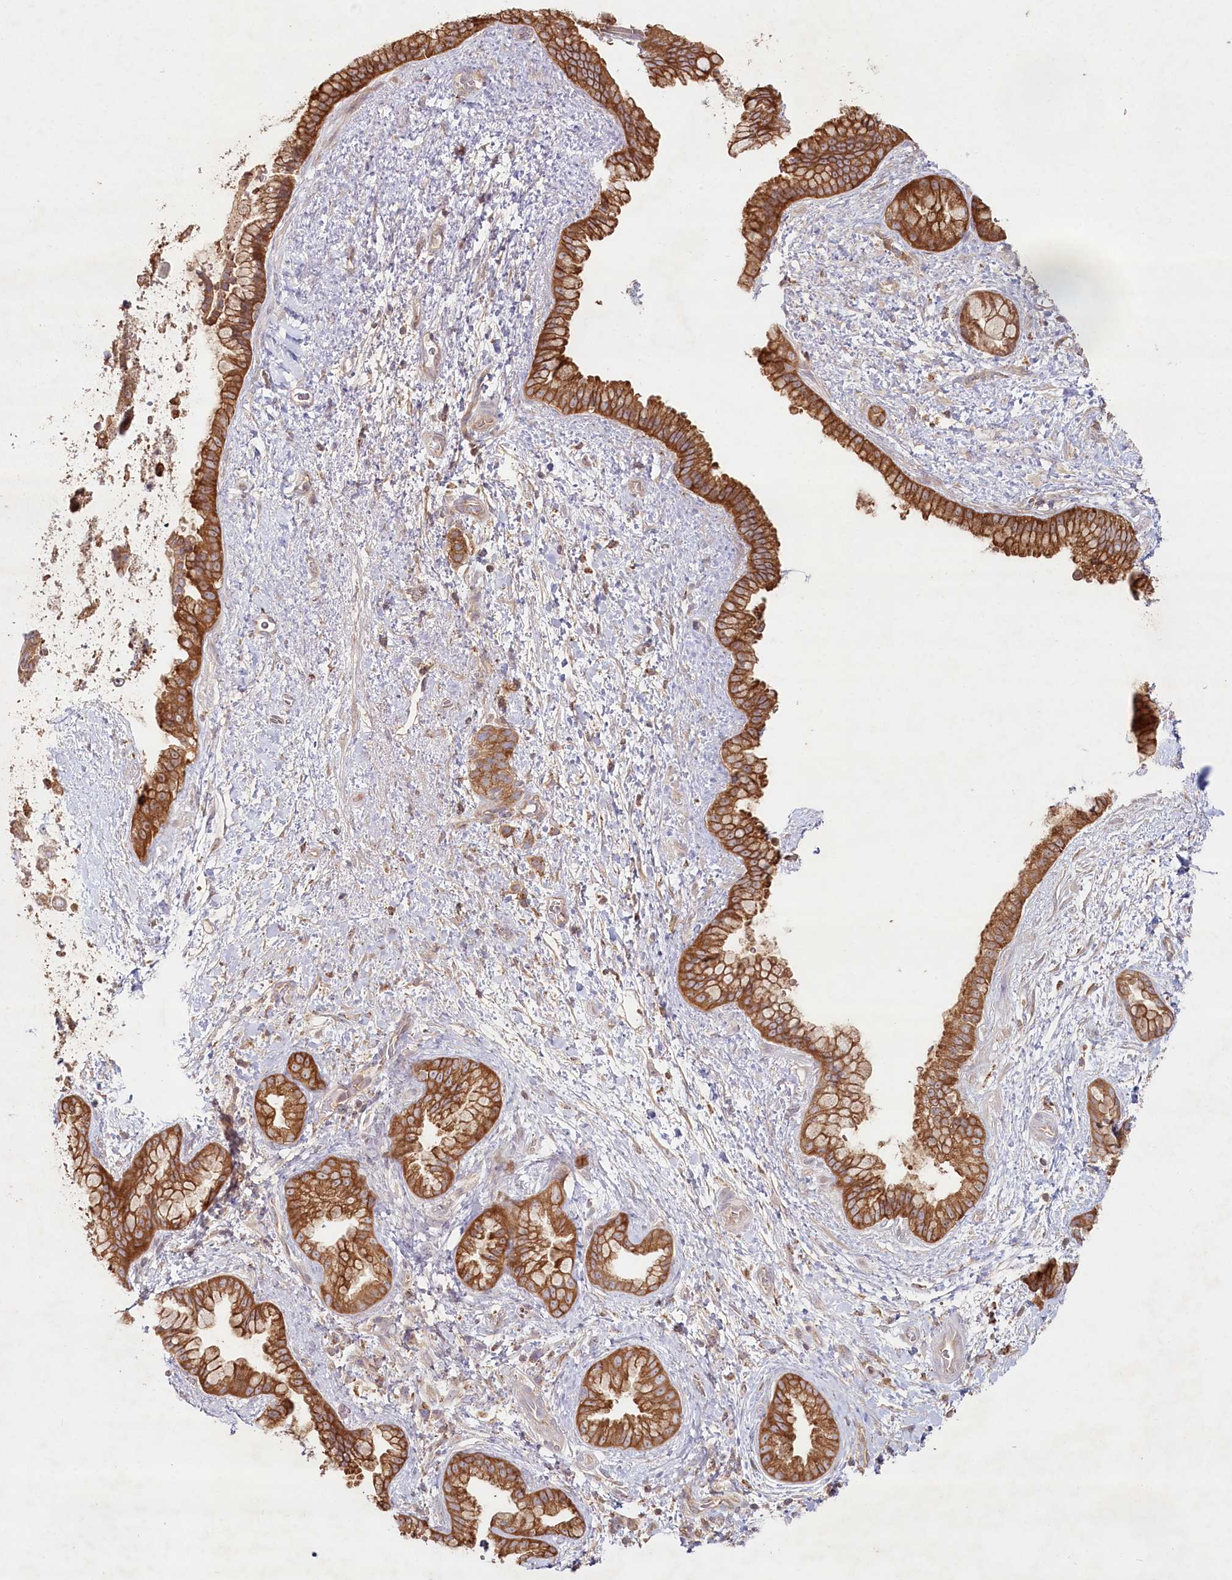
{"staining": {"intensity": "moderate", "quantity": ">75%", "location": "cytoplasmic/membranous"}, "tissue": "pancreatic cancer", "cell_type": "Tumor cells", "image_type": "cancer", "snomed": [{"axis": "morphology", "description": "Adenocarcinoma, NOS"}, {"axis": "topography", "description": "Pancreas"}], "caption": "This is a histology image of immunohistochemistry (IHC) staining of pancreatic adenocarcinoma, which shows moderate positivity in the cytoplasmic/membranous of tumor cells.", "gene": "HAL", "patient": {"sex": "female", "age": 78}}